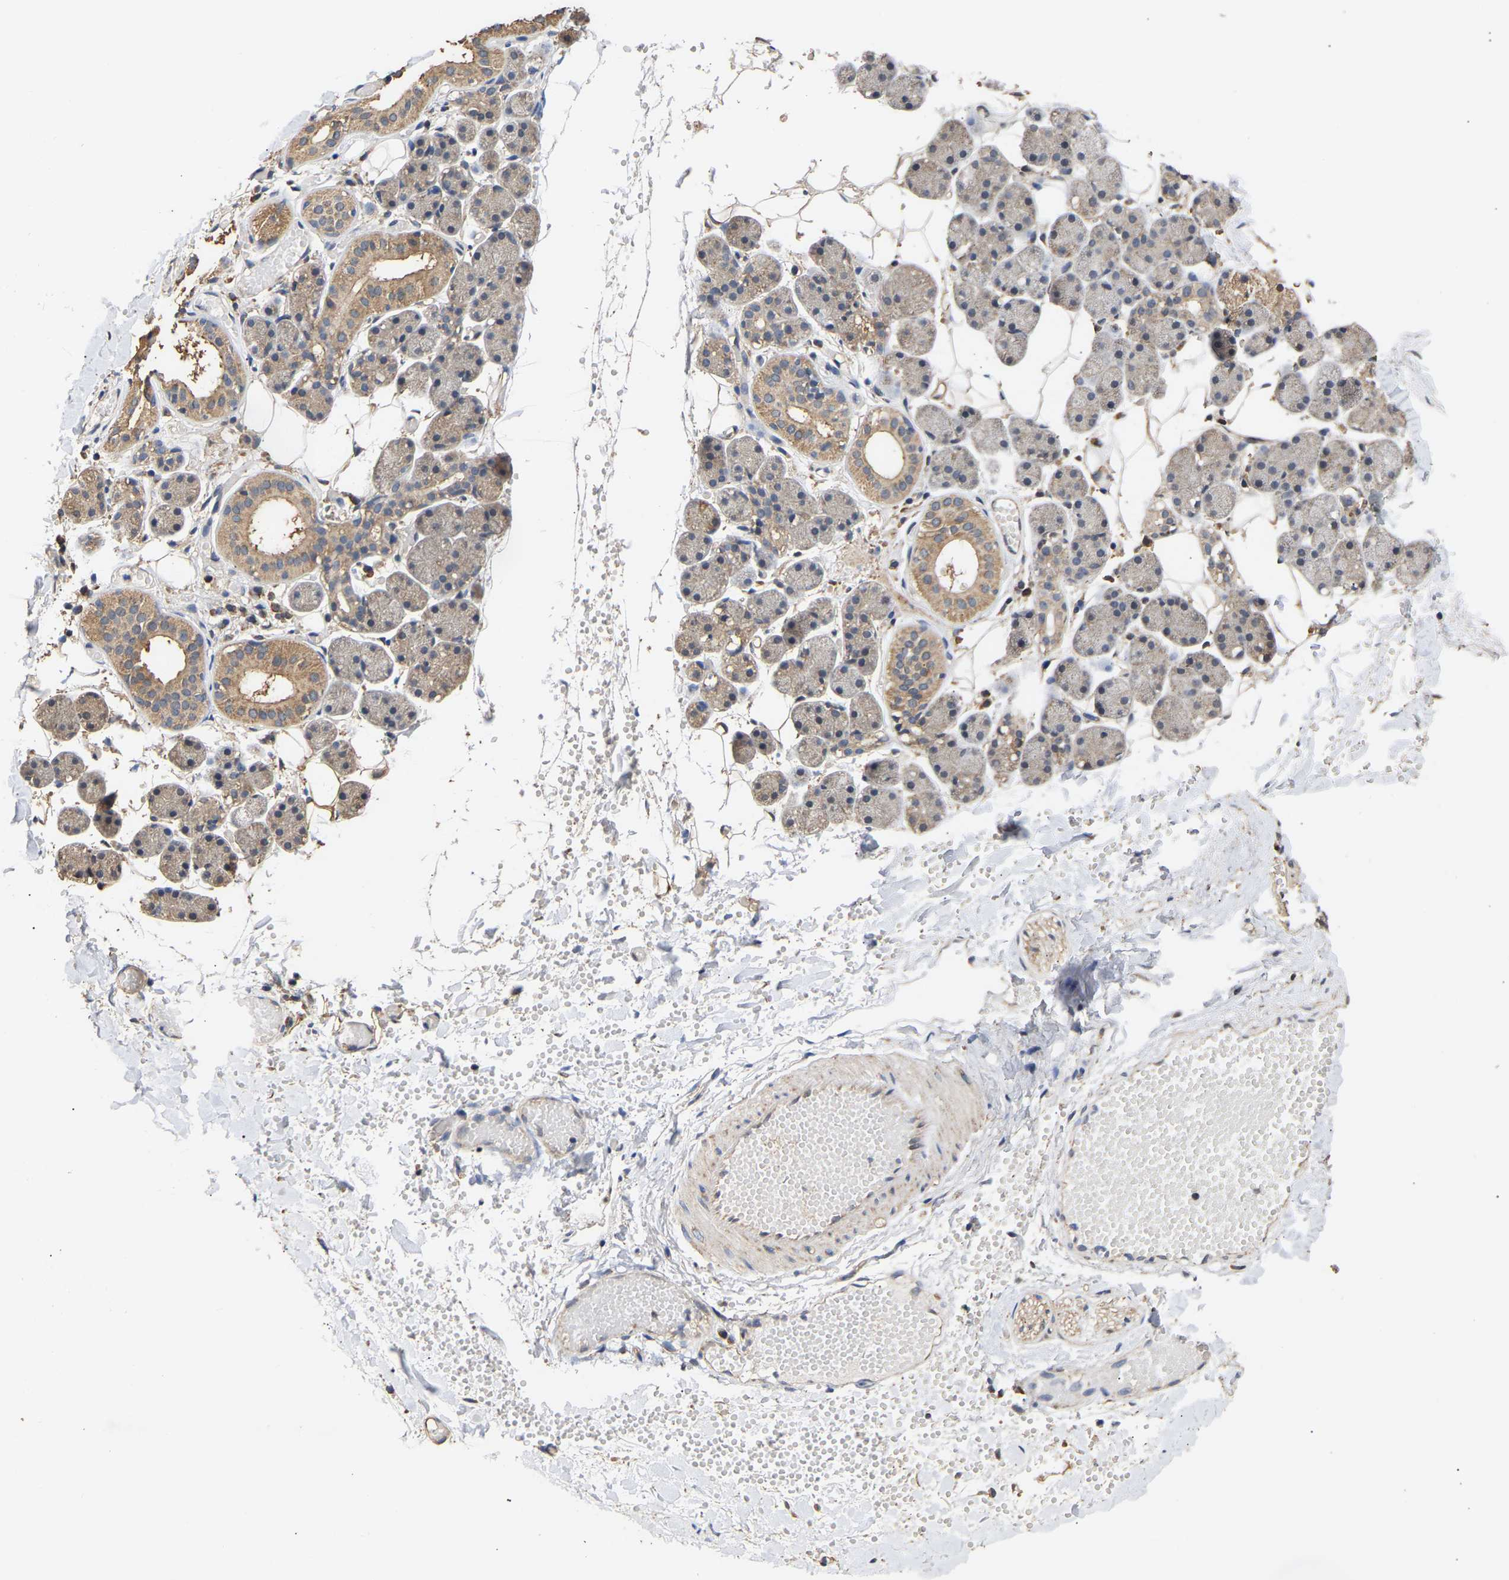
{"staining": {"intensity": "moderate", "quantity": ">75%", "location": "cytoplasmic/membranous"}, "tissue": "salivary gland", "cell_type": "Glandular cells", "image_type": "normal", "snomed": [{"axis": "morphology", "description": "Normal tissue, NOS"}, {"axis": "topography", "description": "Salivary gland"}], "caption": "Normal salivary gland displays moderate cytoplasmic/membranous positivity in about >75% of glandular cells.", "gene": "ZNF26", "patient": {"sex": "female", "age": 33}}